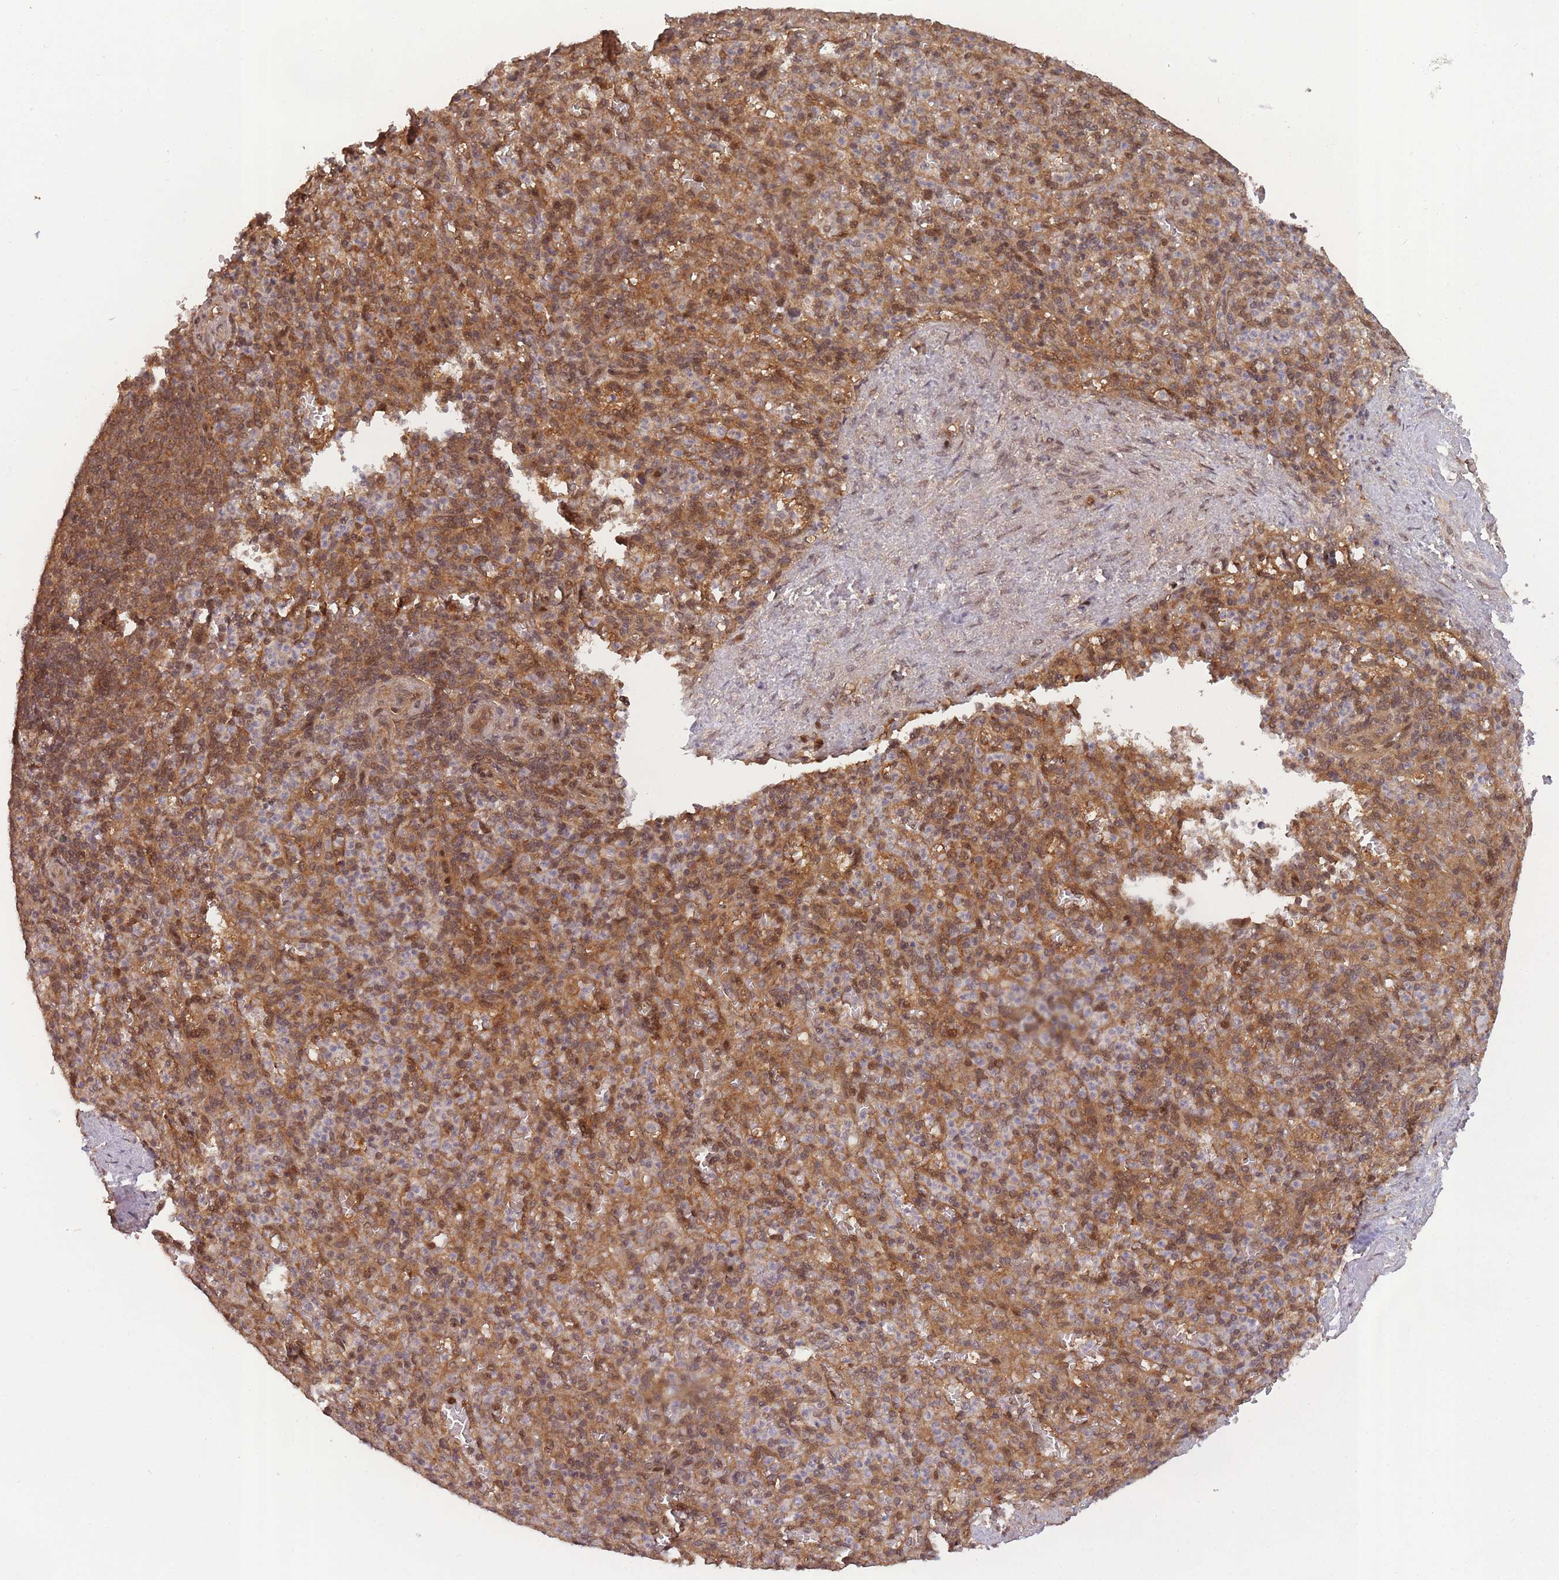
{"staining": {"intensity": "moderate", "quantity": "25%-75%", "location": "cytoplasmic/membranous"}, "tissue": "spleen", "cell_type": "Cells in red pulp", "image_type": "normal", "snomed": [{"axis": "morphology", "description": "Normal tissue, NOS"}, {"axis": "topography", "description": "Spleen"}], "caption": "This is an image of immunohistochemistry (IHC) staining of normal spleen, which shows moderate expression in the cytoplasmic/membranous of cells in red pulp.", "gene": "PPP6R3", "patient": {"sex": "female", "age": 74}}